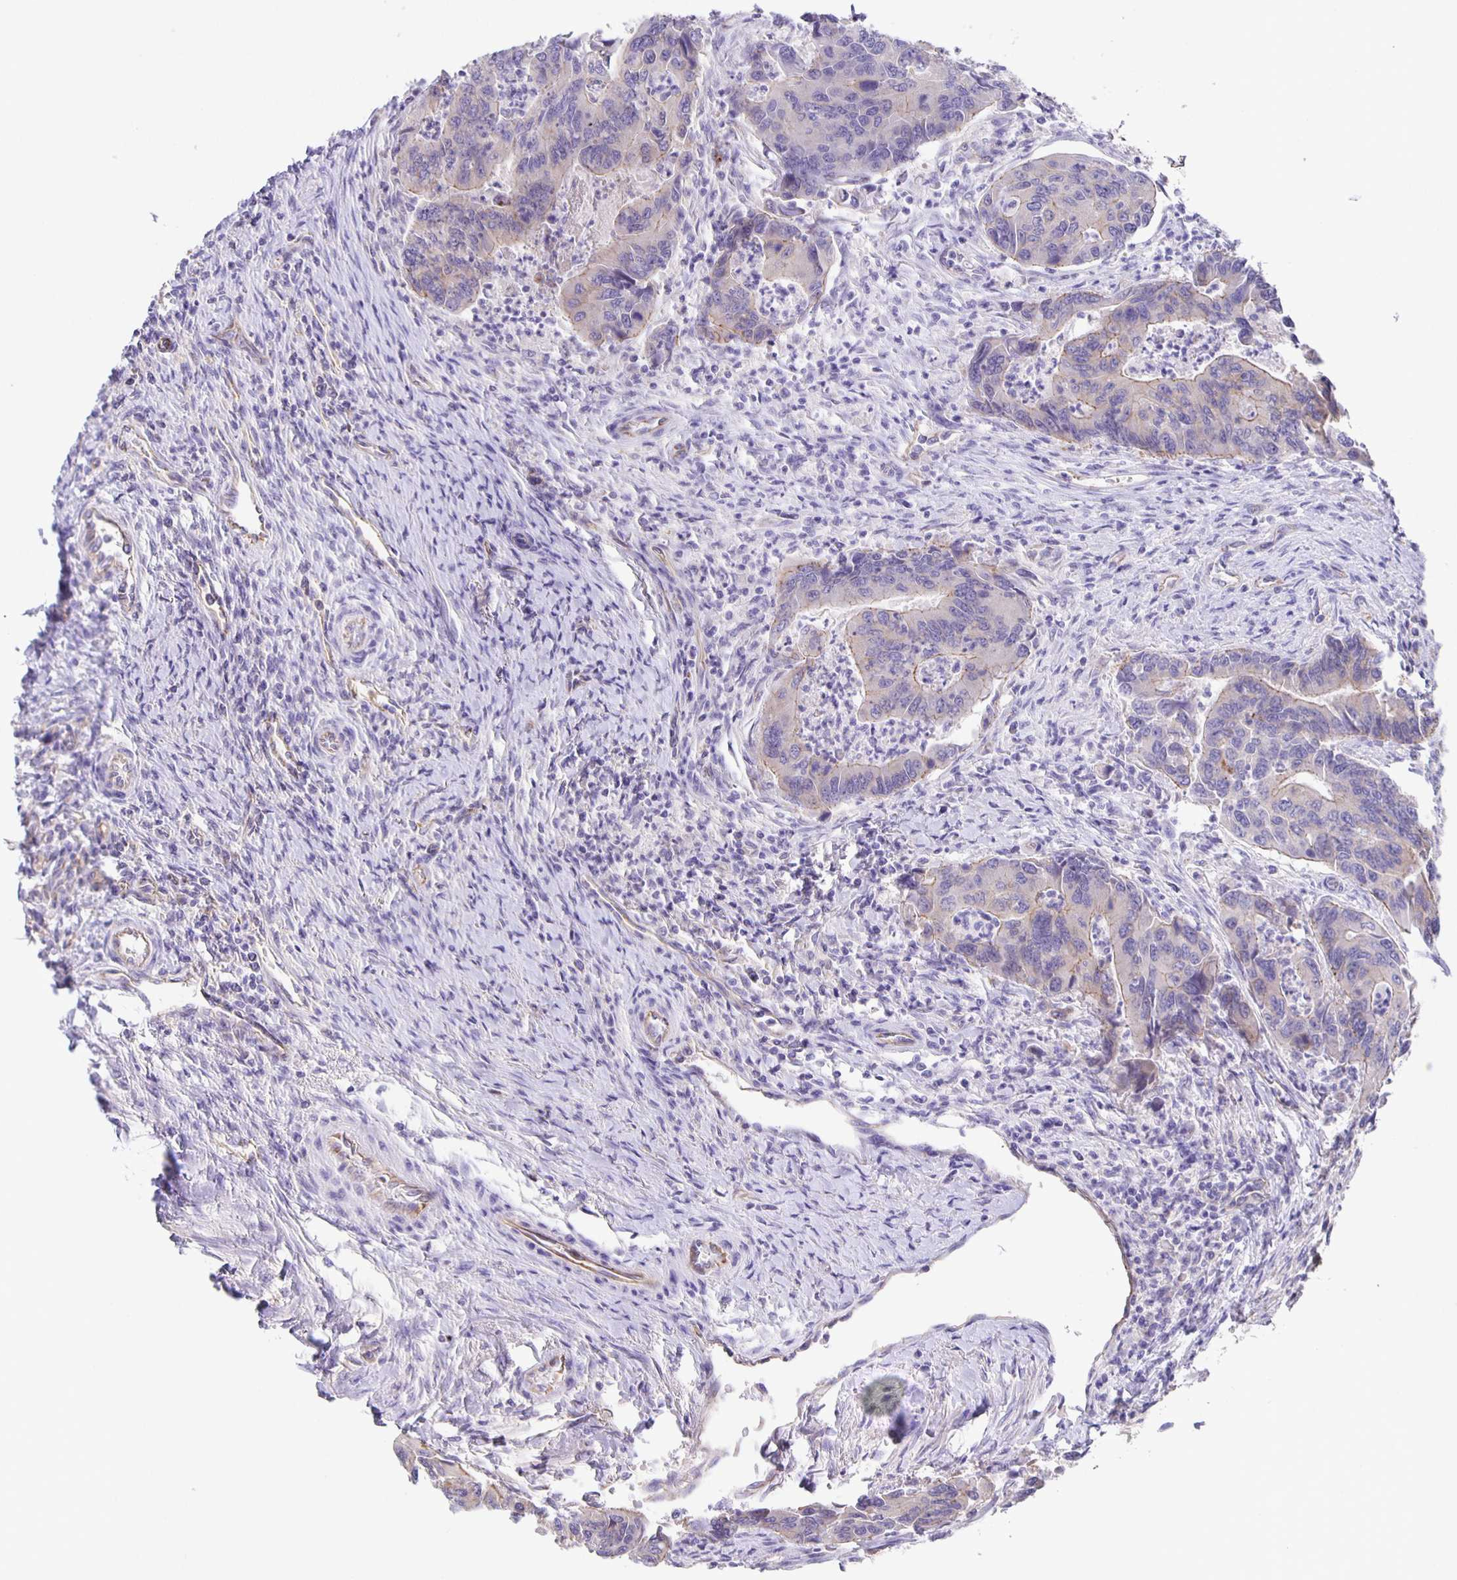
{"staining": {"intensity": "negative", "quantity": "none", "location": "none"}, "tissue": "colorectal cancer", "cell_type": "Tumor cells", "image_type": "cancer", "snomed": [{"axis": "morphology", "description": "Adenocarcinoma, NOS"}, {"axis": "topography", "description": "Colon"}], "caption": "Histopathology image shows no significant protein expression in tumor cells of colorectal cancer (adenocarcinoma). (DAB immunohistochemistry with hematoxylin counter stain).", "gene": "JMJD4", "patient": {"sex": "female", "age": 67}}